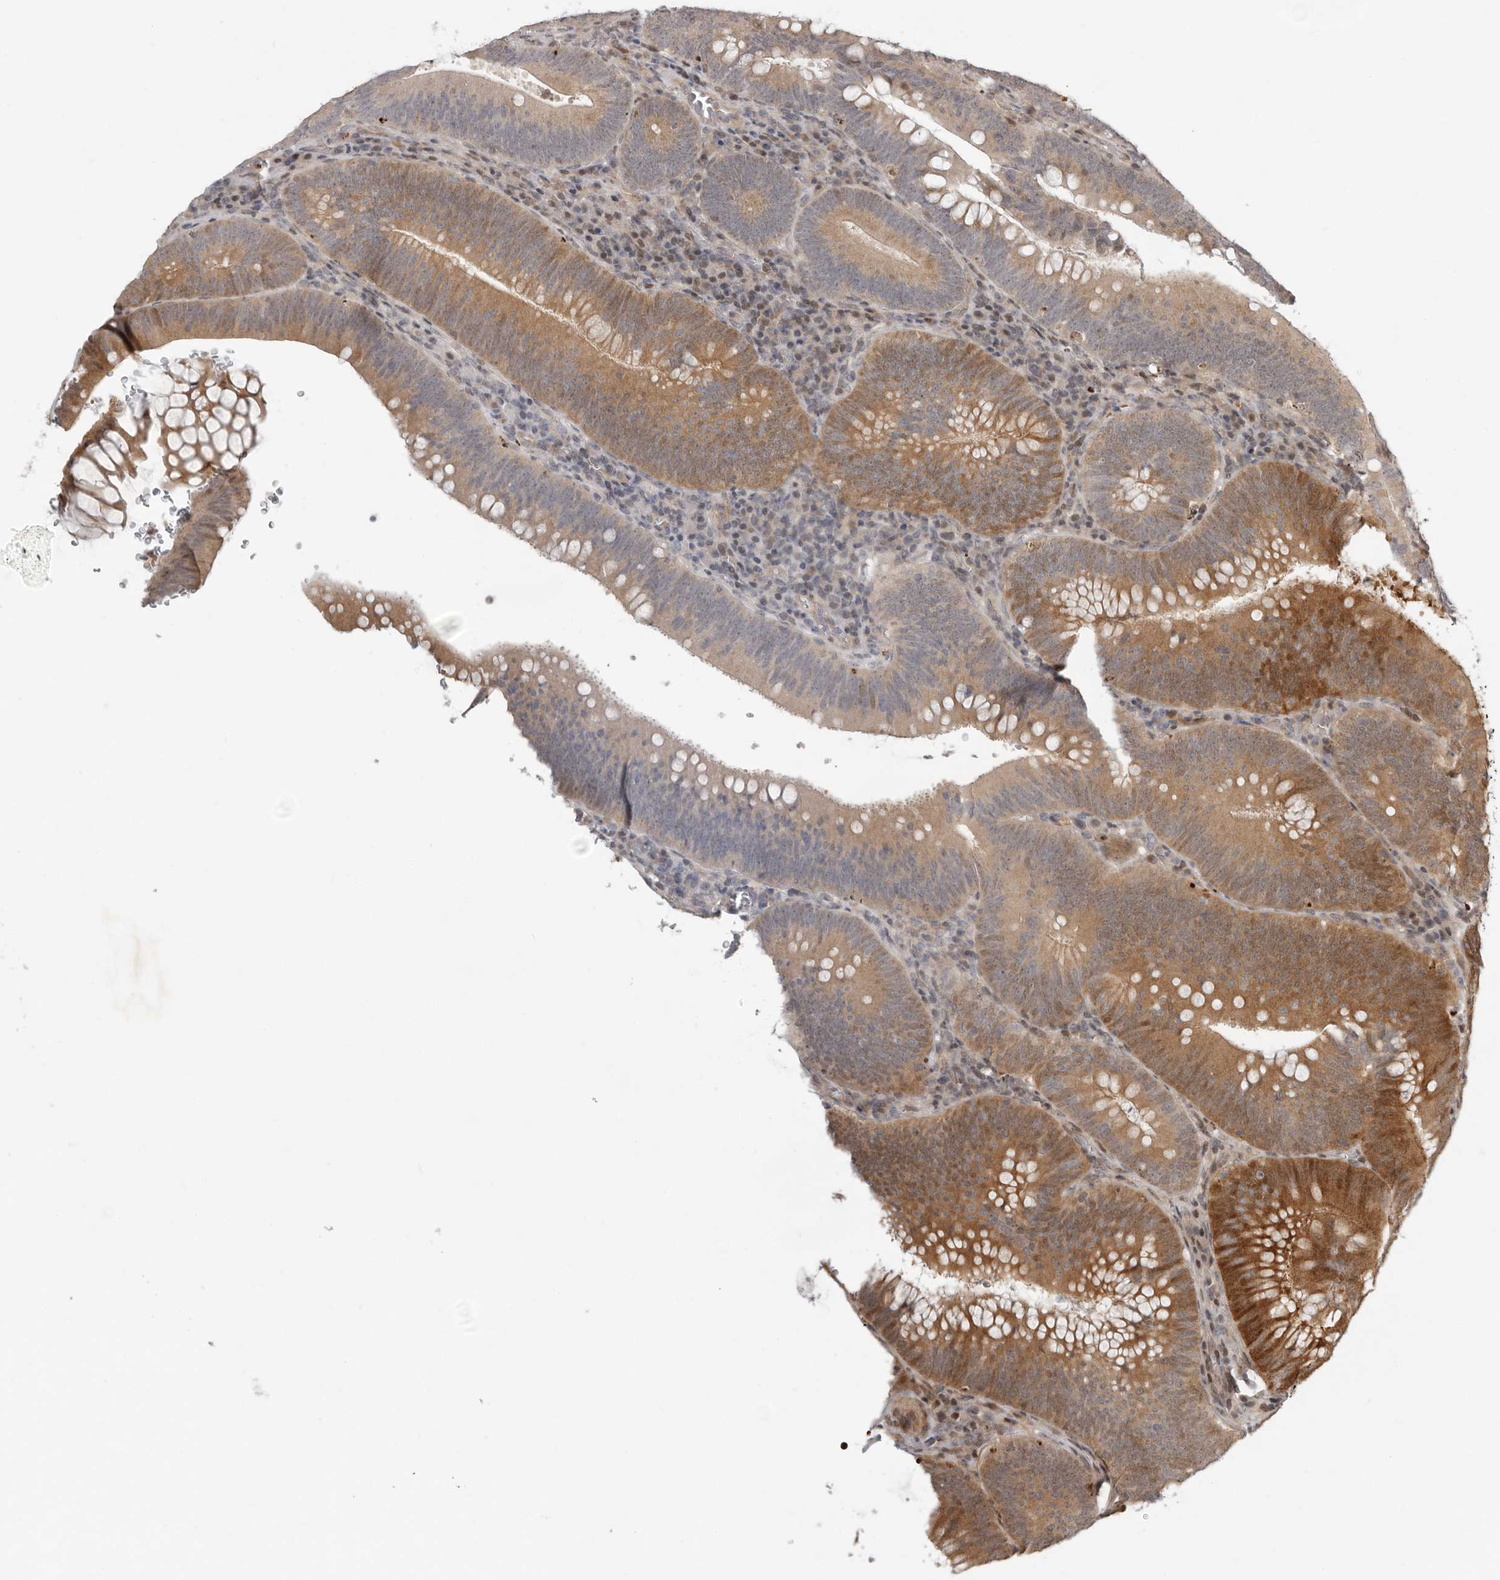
{"staining": {"intensity": "moderate", "quantity": ">75%", "location": "cytoplasmic/membranous,nuclear"}, "tissue": "colorectal cancer", "cell_type": "Tumor cells", "image_type": "cancer", "snomed": [{"axis": "morphology", "description": "Normal tissue, NOS"}, {"axis": "topography", "description": "Colon"}], "caption": "There is medium levels of moderate cytoplasmic/membranous and nuclear positivity in tumor cells of colorectal cancer, as demonstrated by immunohistochemical staining (brown color).", "gene": "RABIF", "patient": {"sex": "female", "age": 82}}